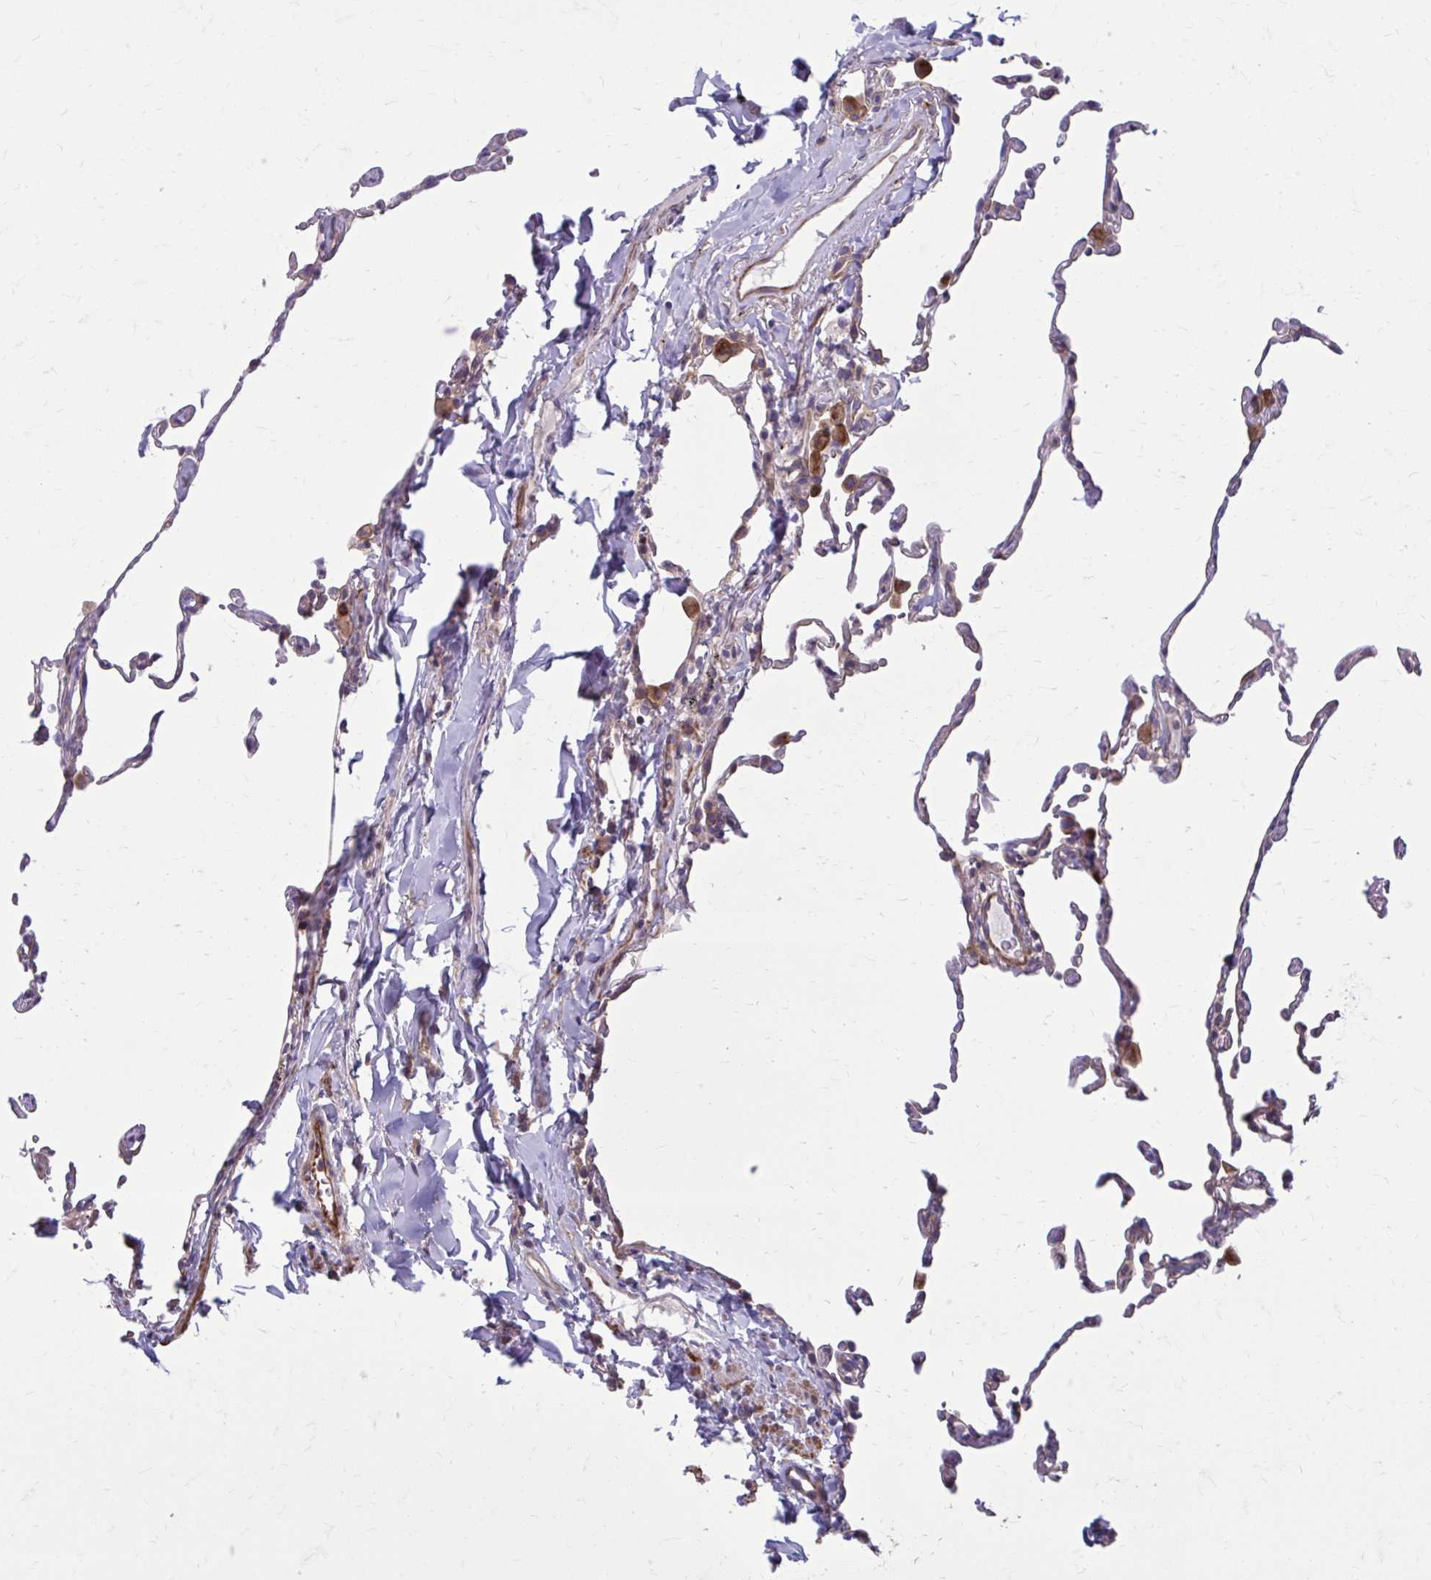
{"staining": {"intensity": "strong", "quantity": "<25%", "location": "cytoplasmic/membranous"}, "tissue": "lung", "cell_type": "Alveolar cells", "image_type": "normal", "snomed": [{"axis": "morphology", "description": "Normal tissue, NOS"}, {"axis": "topography", "description": "Lung"}], "caption": "Immunohistochemistry of unremarkable human lung reveals medium levels of strong cytoplasmic/membranous expression in about <25% of alveolar cells.", "gene": "FAP", "patient": {"sex": "female", "age": 57}}